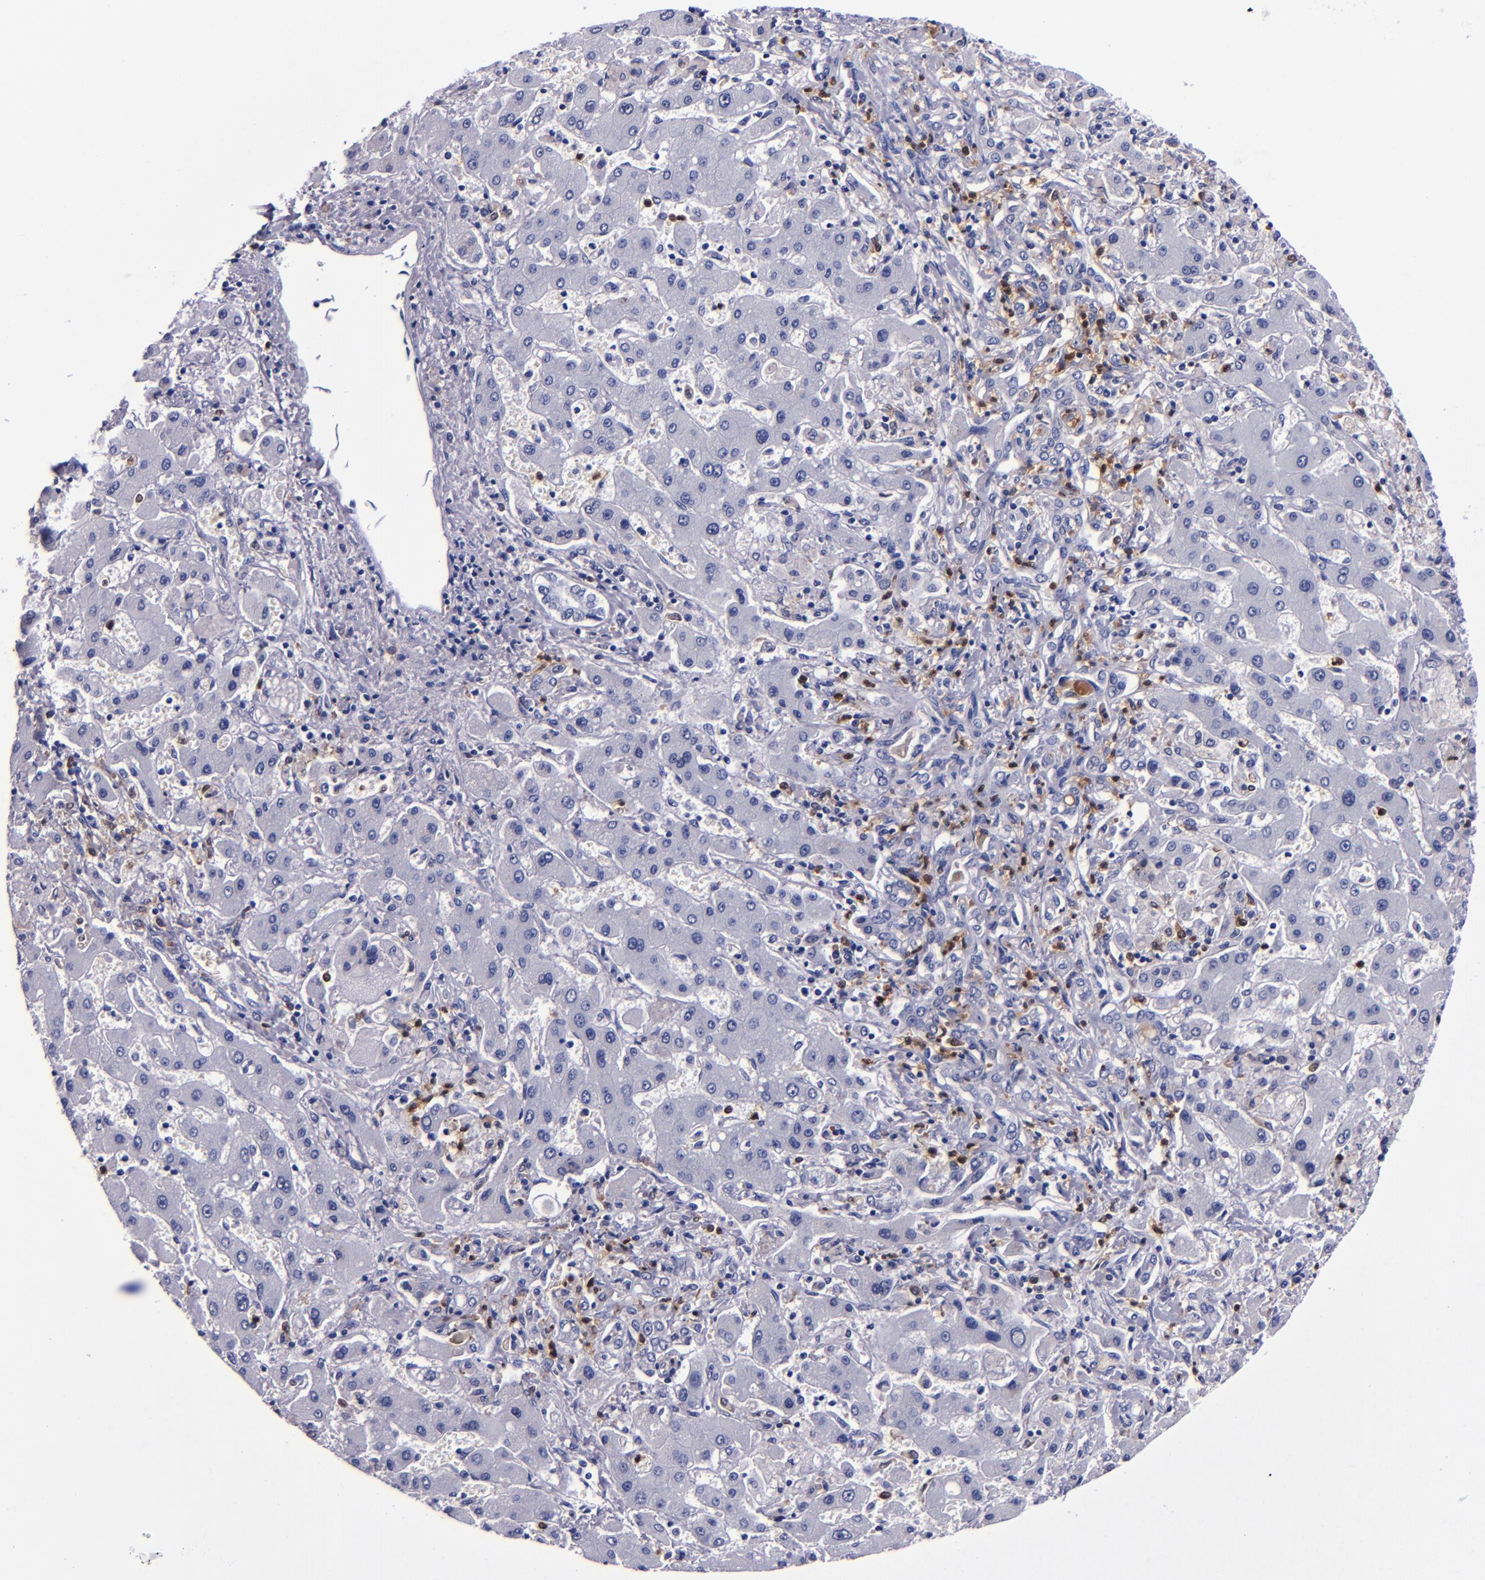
{"staining": {"intensity": "negative", "quantity": "none", "location": "none"}, "tissue": "liver cancer", "cell_type": "Tumor cells", "image_type": "cancer", "snomed": [{"axis": "morphology", "description": "Cholangiocarcinoma"}, {"axis": "topography", "description": "Liver"}], "caption": "Human liver cancer (cholangiocarcinoma) stained for a protein using immunohistochemistry reveals no expression in tumor cells.", "gene": "S100A8", "patient": {"sex": "male", "age": 50}}